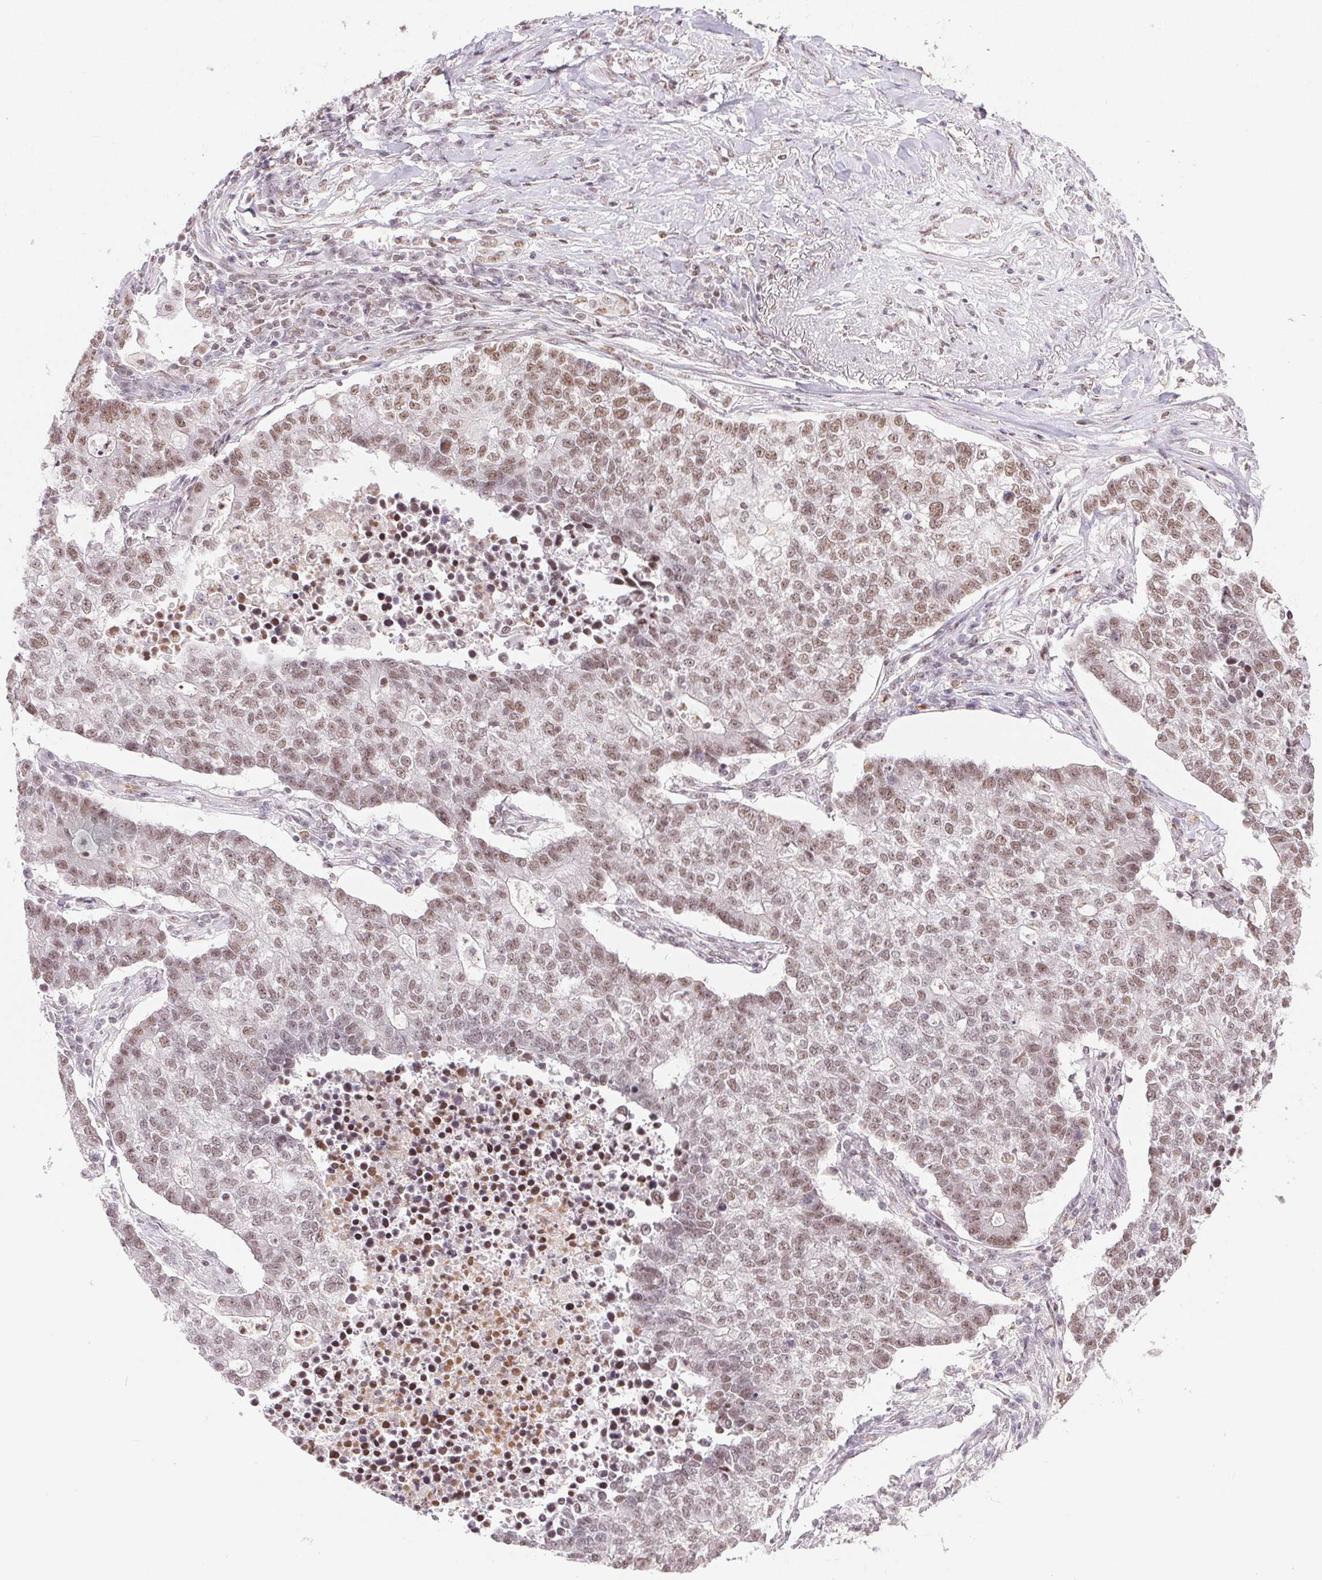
{"staining": {"intensity": "strong", "quantity": "25%-75%", "location": "nuclear"}, "tissue": "lung cancer", "cell_type": "Tumor cells", "image_type": "cancer", "snomed": [{"axis": "morphology", "description": "Adenocarcinoma, NOS"}, {"axis": "topography", "description": "Lung"}], "caption": "Strong nuclear expression for a protein is seen in about 25%-75% of tumor cells of adenocarcinoma (lung) using IHC.", "gene": "NFE2L1", "patient": {"sex": "male", "age": 57}}